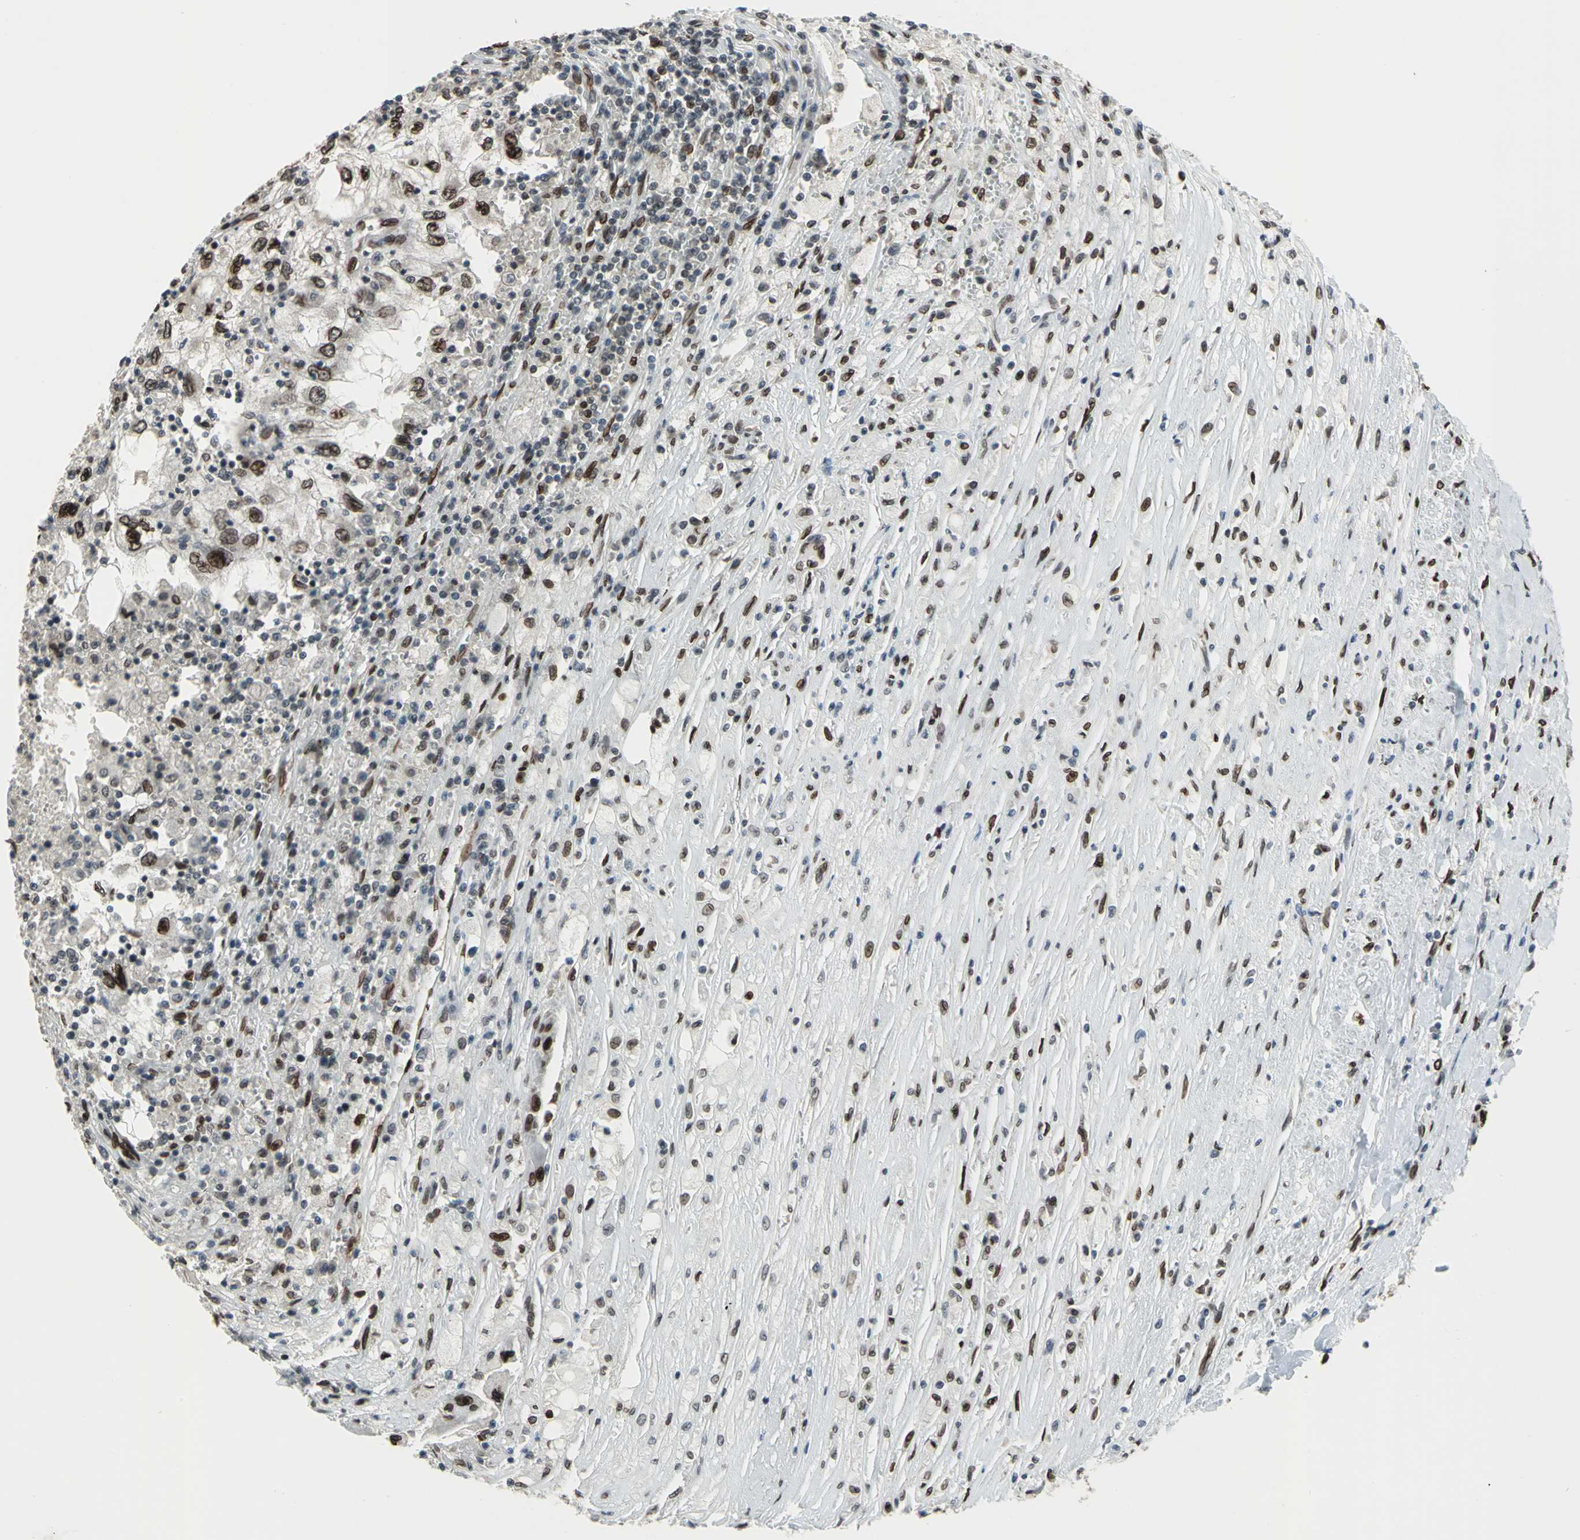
{"staining": {"intensity": "strong", "quantity": ">75%", "location": "cytoplasmic/membranous,nuclear"}, "tissue": "renal cancer", "cell_type": "Tumor cells", "image_type": "cancer", "snomed": [{"axis": "morphology", "description": "Normal tissue, NOS"}, {"axis": "morphology", "description": "Adenocarcinoma, NOS"}, {"axis": "topography", "description": "Kidney"}], "caption": "Immunohistochemical staining of renal adenocarcinoma displays strong cytoplasmic/membranous and nuclear protein staining in about >75% of tumor cells.", "gene": "ISY1", "patient": {"sex": "male", "age": 71}}